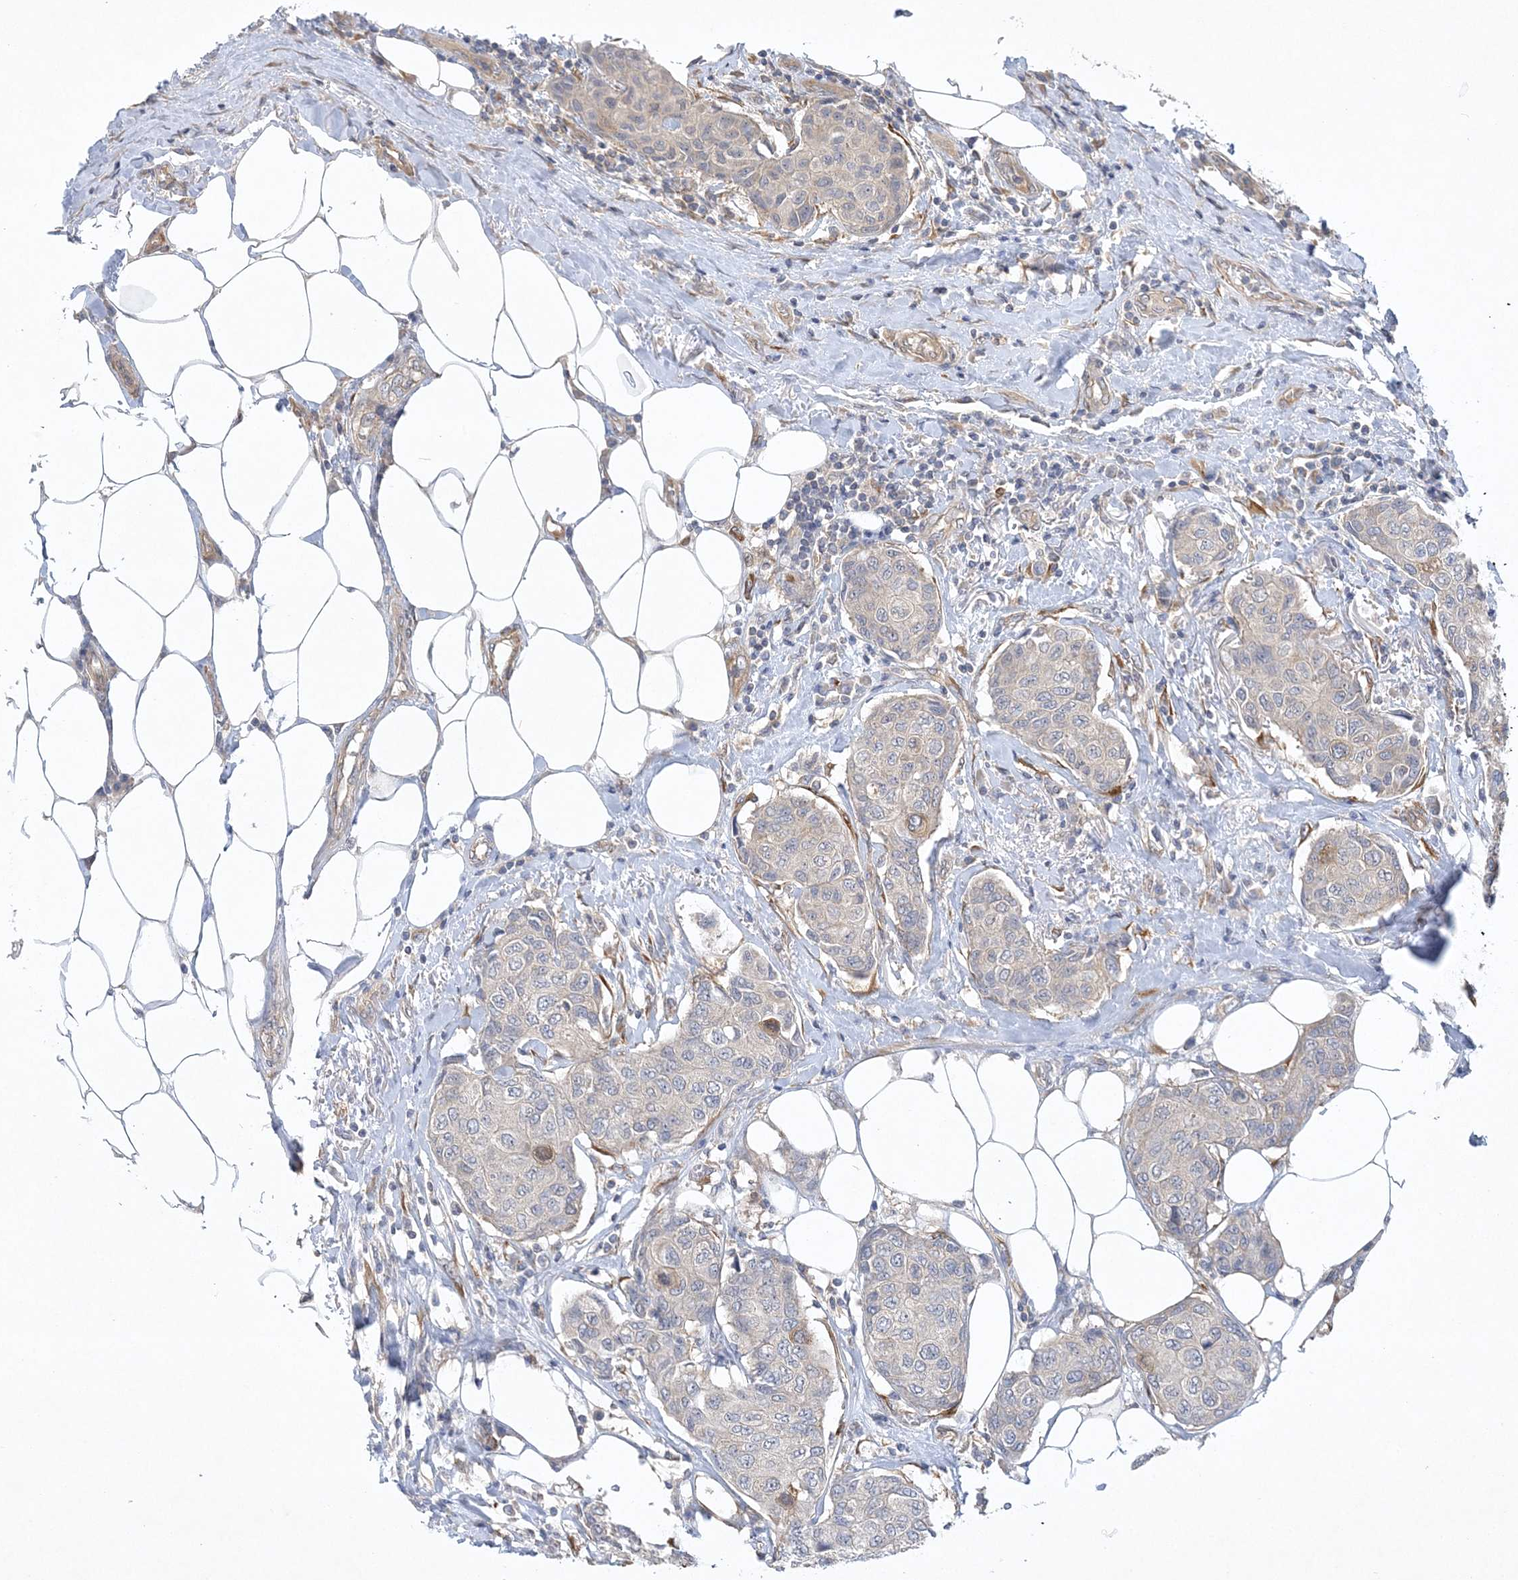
{"staining": {"intensity": "negative", "quantity": "none", "location": "none"}, "tissue": "breast cancer", "cell_type": "Tumor cells", "image_type": "cancer", "snomed": [{"axis": "morphology", "description": "Duct carcinoma"}, {"axis": "topography", "description": "Breast"}], "caption": "Tumor cells show no significant protein positivity in intraductal carcinoma (breast).", "gene": "MAP4K5", "patient": {"sex": "female", "age": 80}}